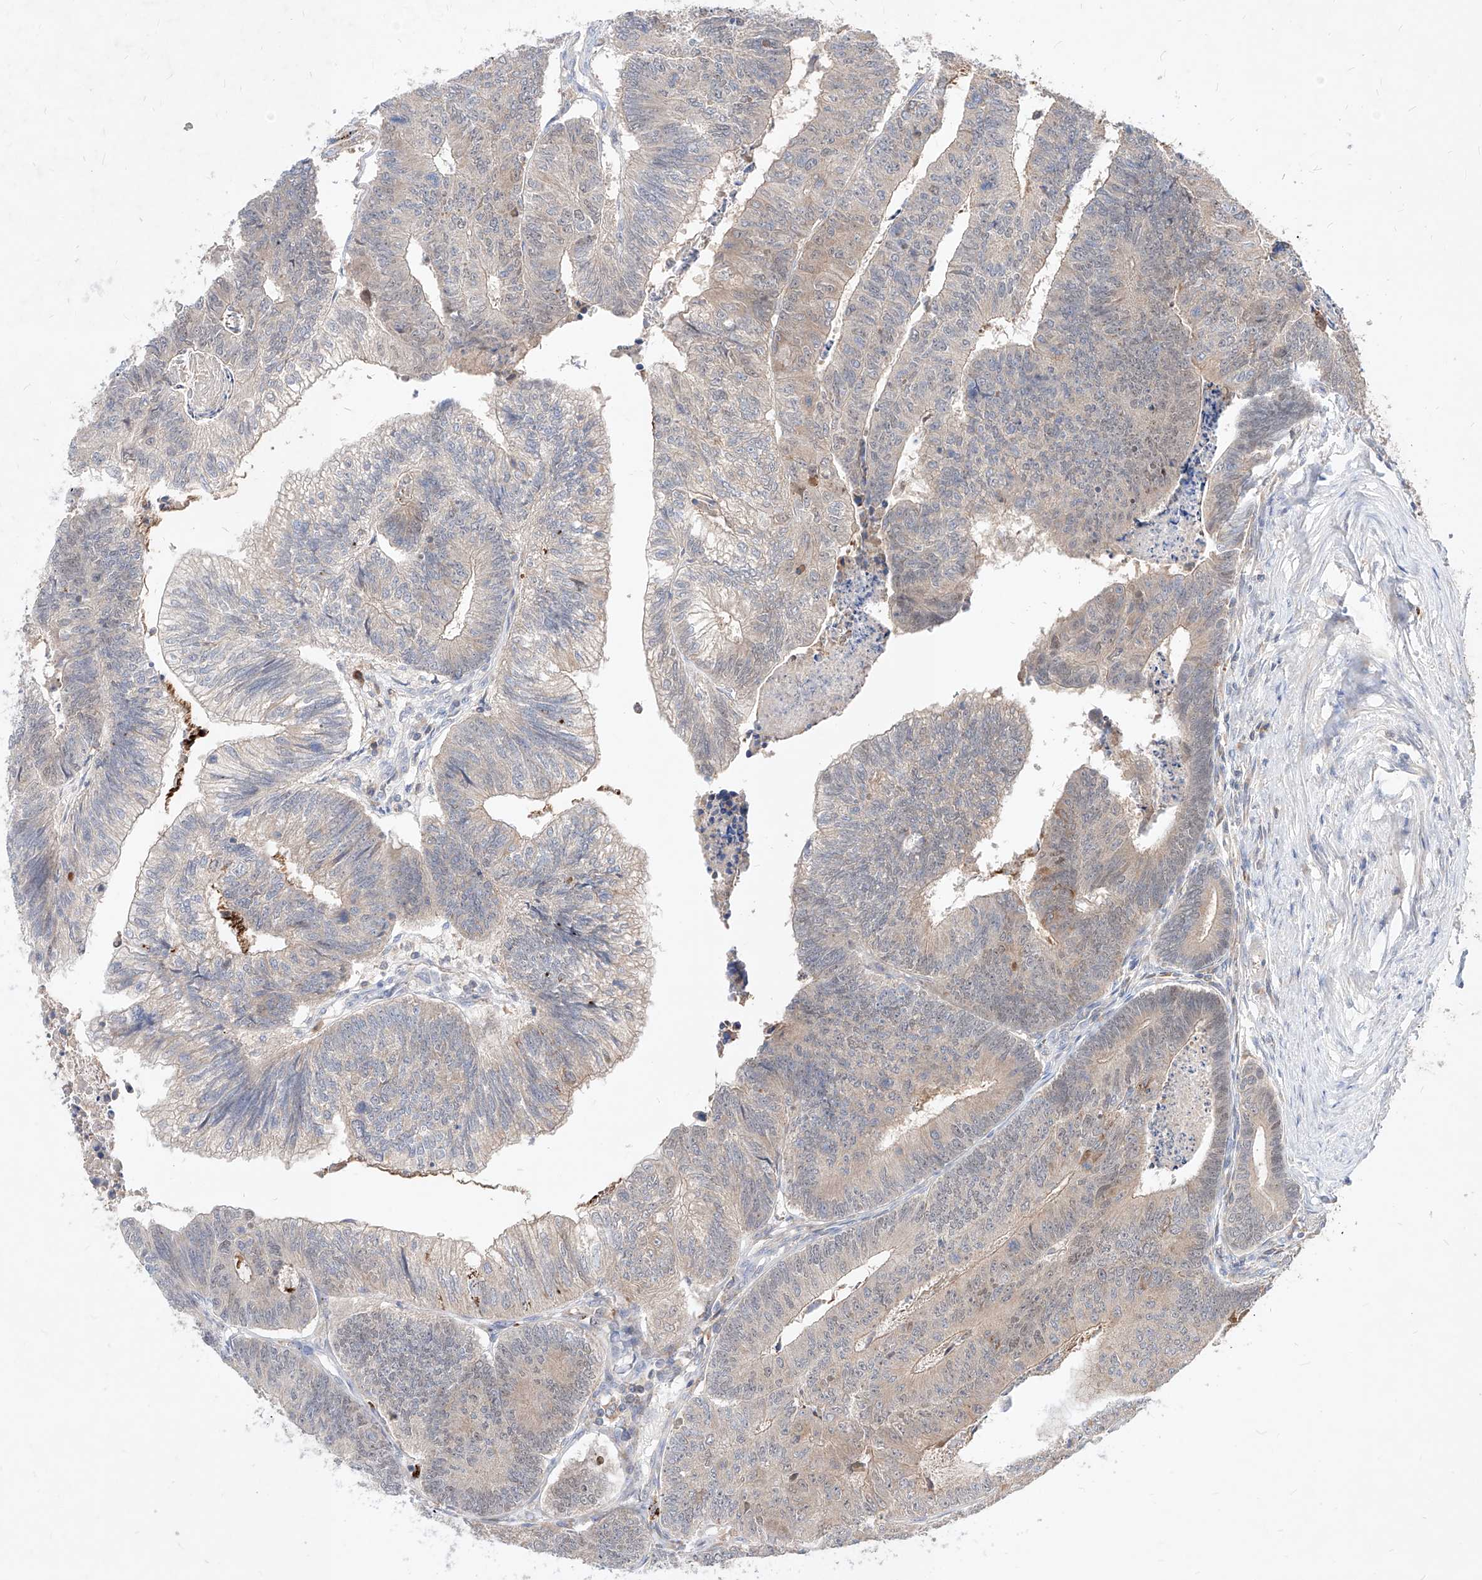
{"staining": {"intensity": "weak", "quantity": "25%-75%", "location": "cytoplasmic/membranous"}, "tissue": "colorectal cancer", "cell_type": "Tumor cells", "image_type": "cancer", "snomed": [{"axis": "morphology", "description": "Adenocarcinoma, NOS"}, {"axis": "topography", "description": "Colon"}], "caption": "Immunohistochemical staining of colorectal adenocarcinoma reveals weak cytoplasmic/membranous protein expression in approximately 25%-75% of tumor cells.", "gene": "TSNAX", "patient": {"sex": "female", "age": 67}}